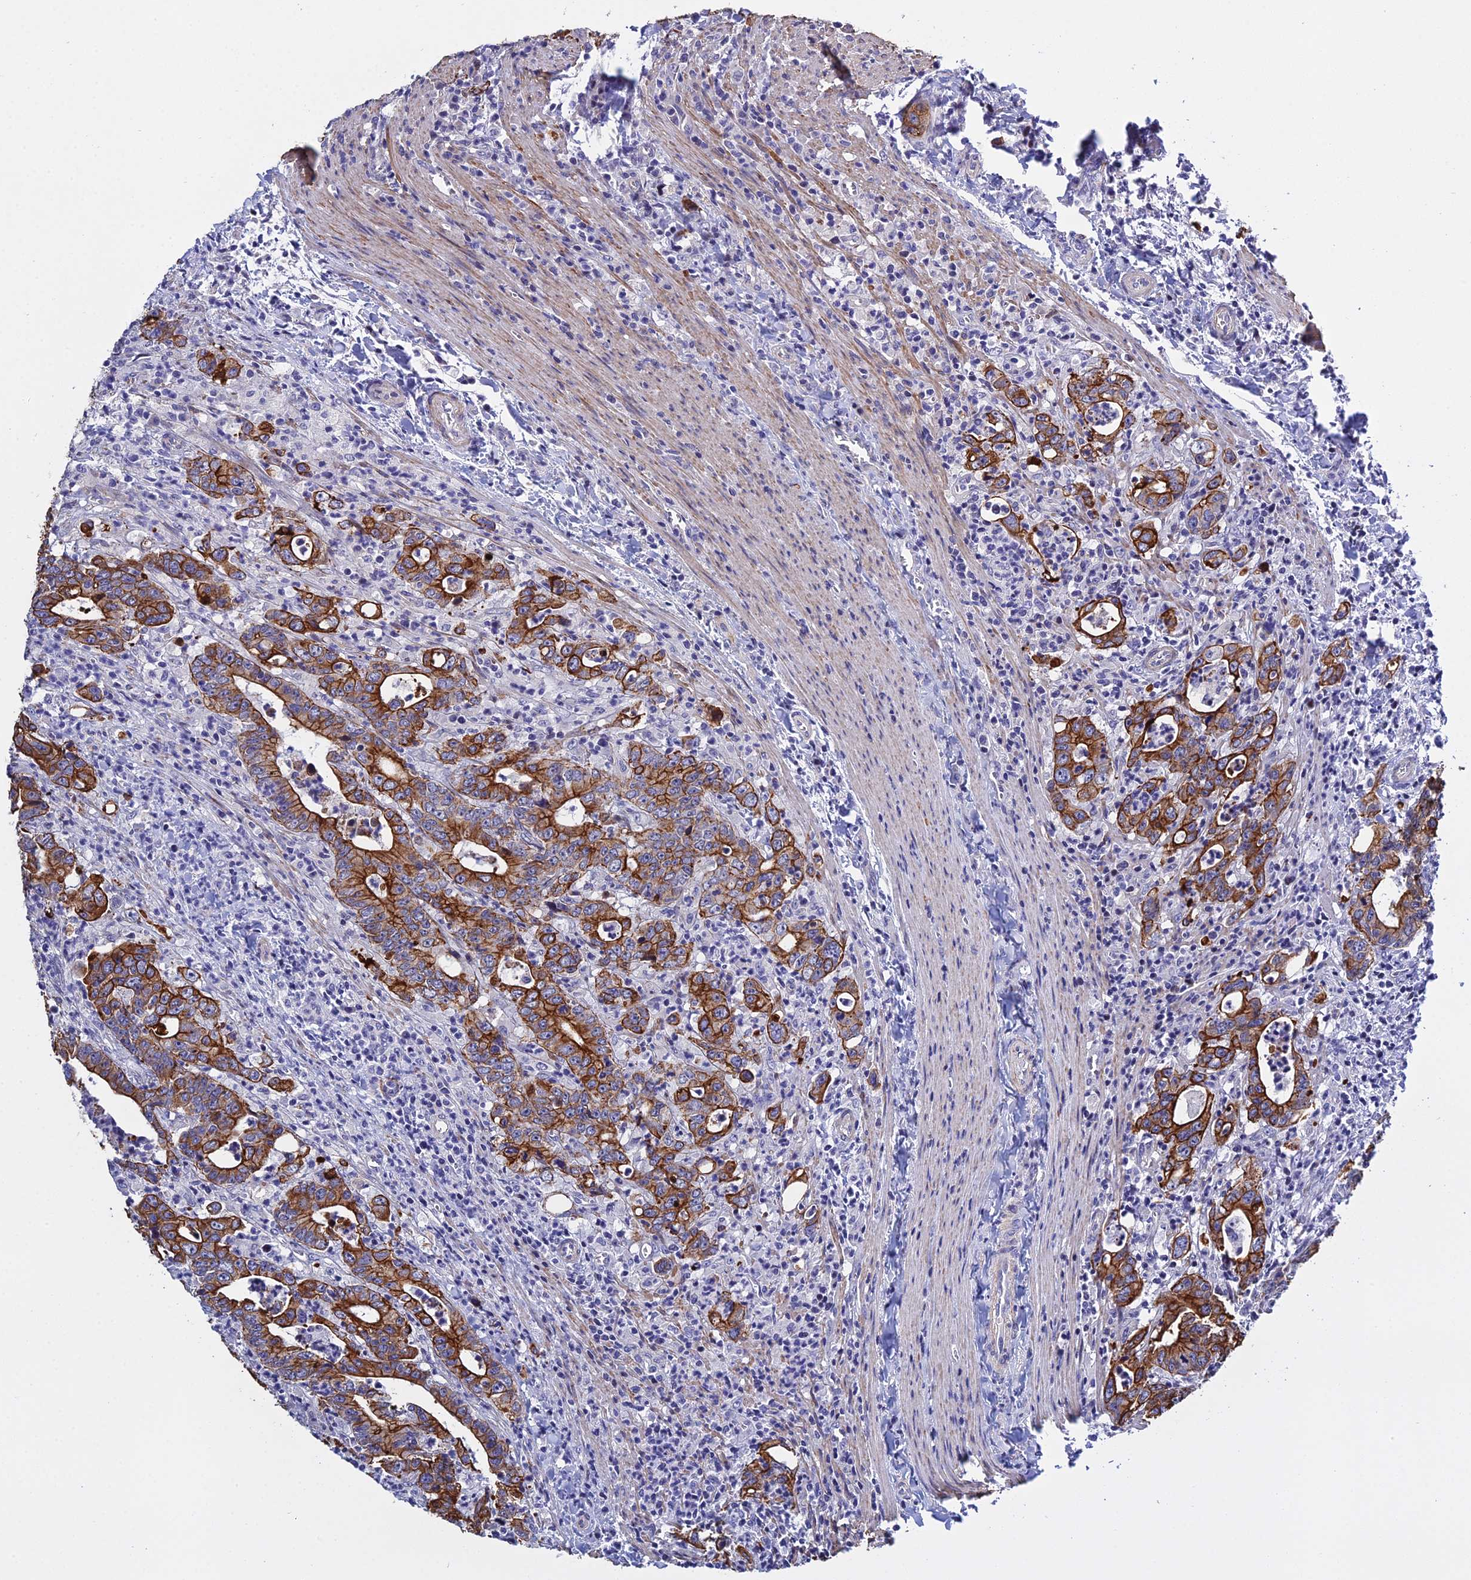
{"staining": {"intensity": "strong", "quantity": ">75%", "location": "cytoplasmic/membranous"}, "tissue": "colorectal cancer", "cell_type": "Tumor cells", "image_type": "cancer", "snomed": [{"axis": "morphology", "description": "Adenocarcinoma, NOS"}, {"axis": "topography", "description": "Colon"}], "caption": "An IHC photomicrograph of tumor tissue is shown. Protein staining in brown shows strong cytoplasmic/membranous positivity in colorectal cancer within tumor cells.", "gene": "LZTS2", "patient": {"sex": "female", "age": 75}}